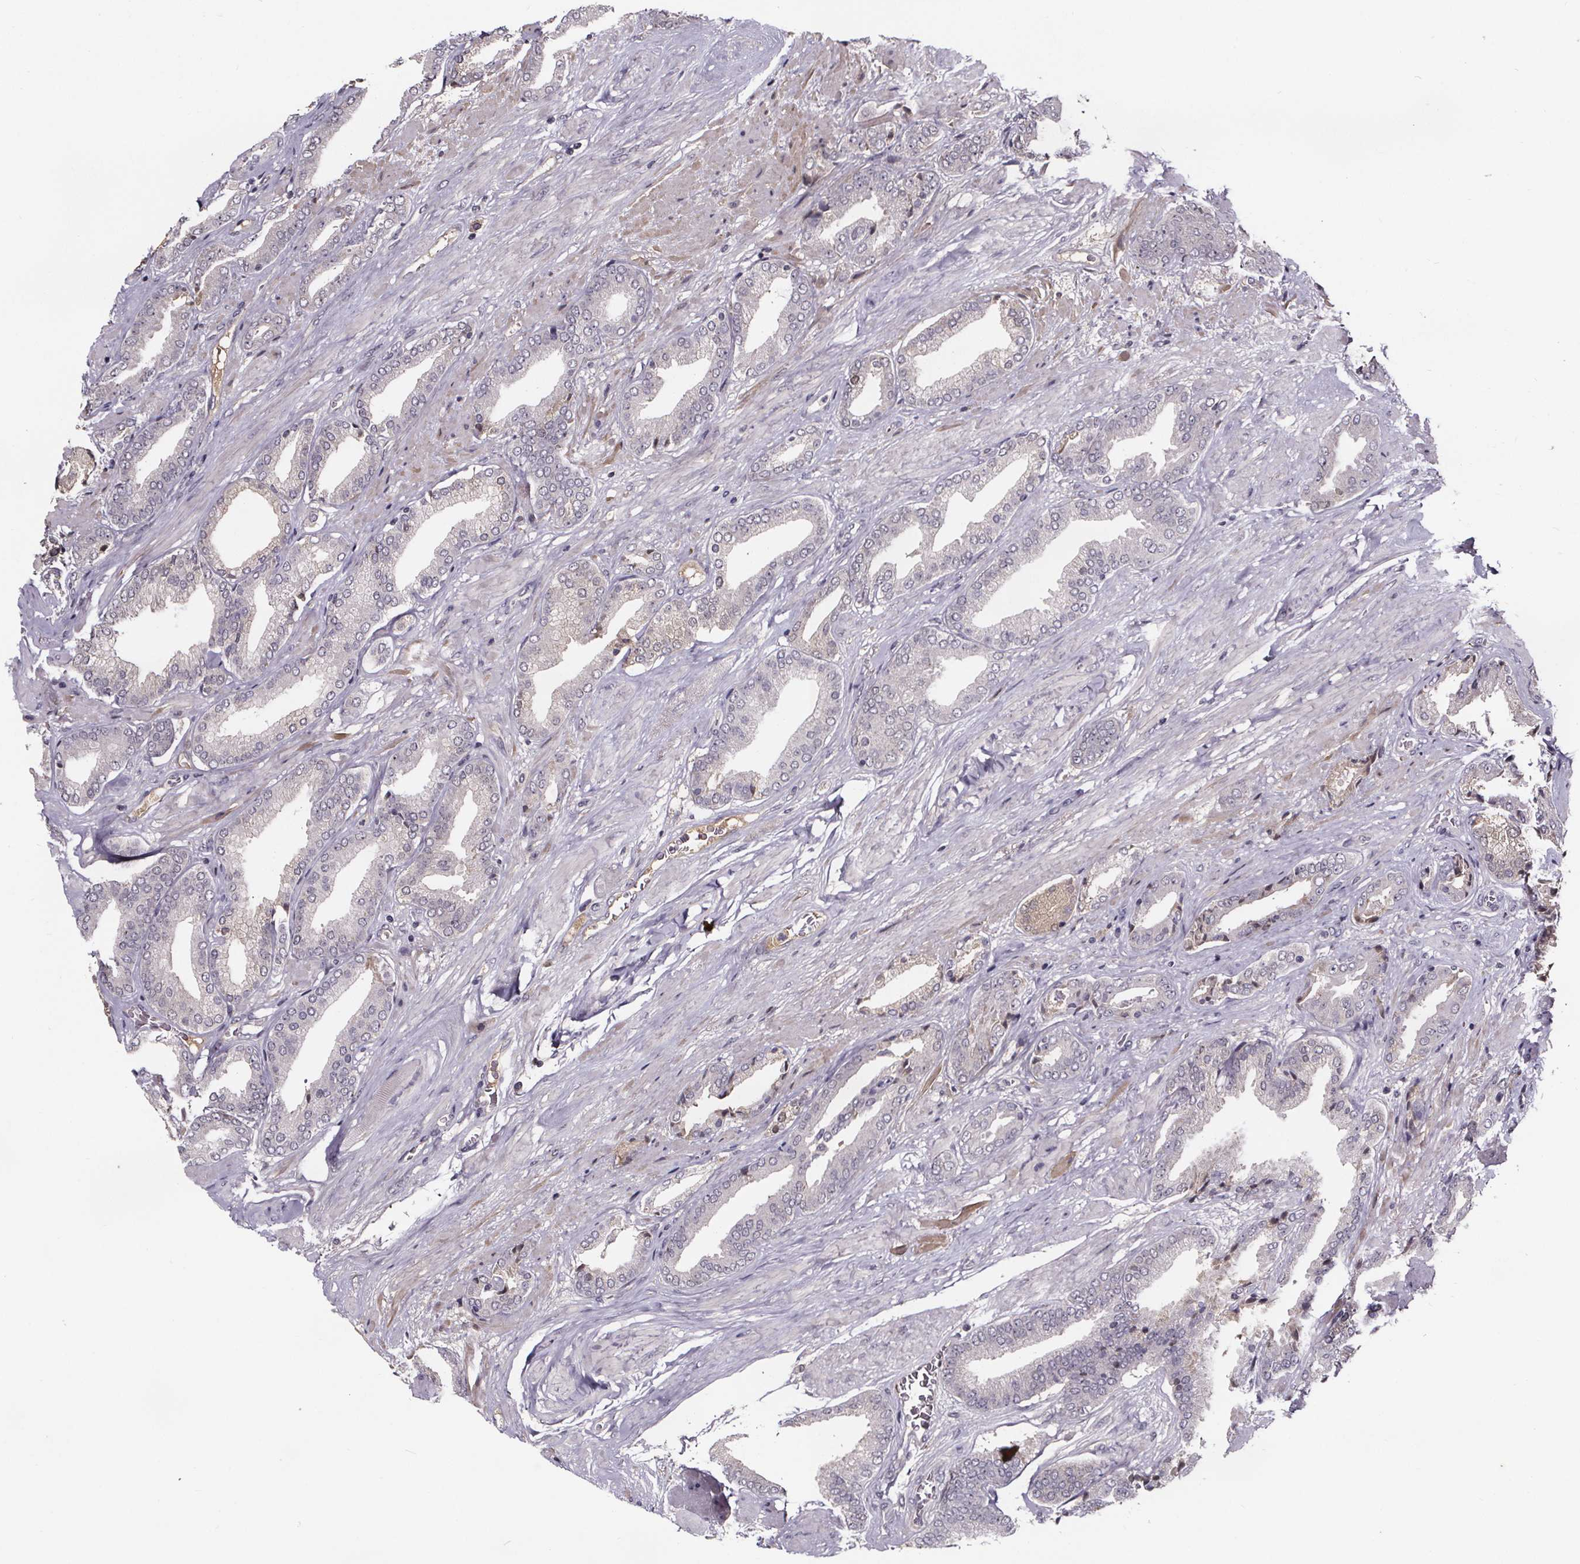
{"staining": {"intensity": "negative", "quantity": "none", "location": "none"}, "tissue": "prostate cancer", "cell_type": "Tumor cells", "image_type": "cancer", "snomed": [{"axis": "morphology", "description": "Adenocarcinoma, High grade"}, {"axis": "topography", "description": "Prostate"}], "caption": "There is no significant positivity in tumor cells of prostate cancer.", "gene": "NPHP4", "patient": {"sex": "male", "age": 65}}